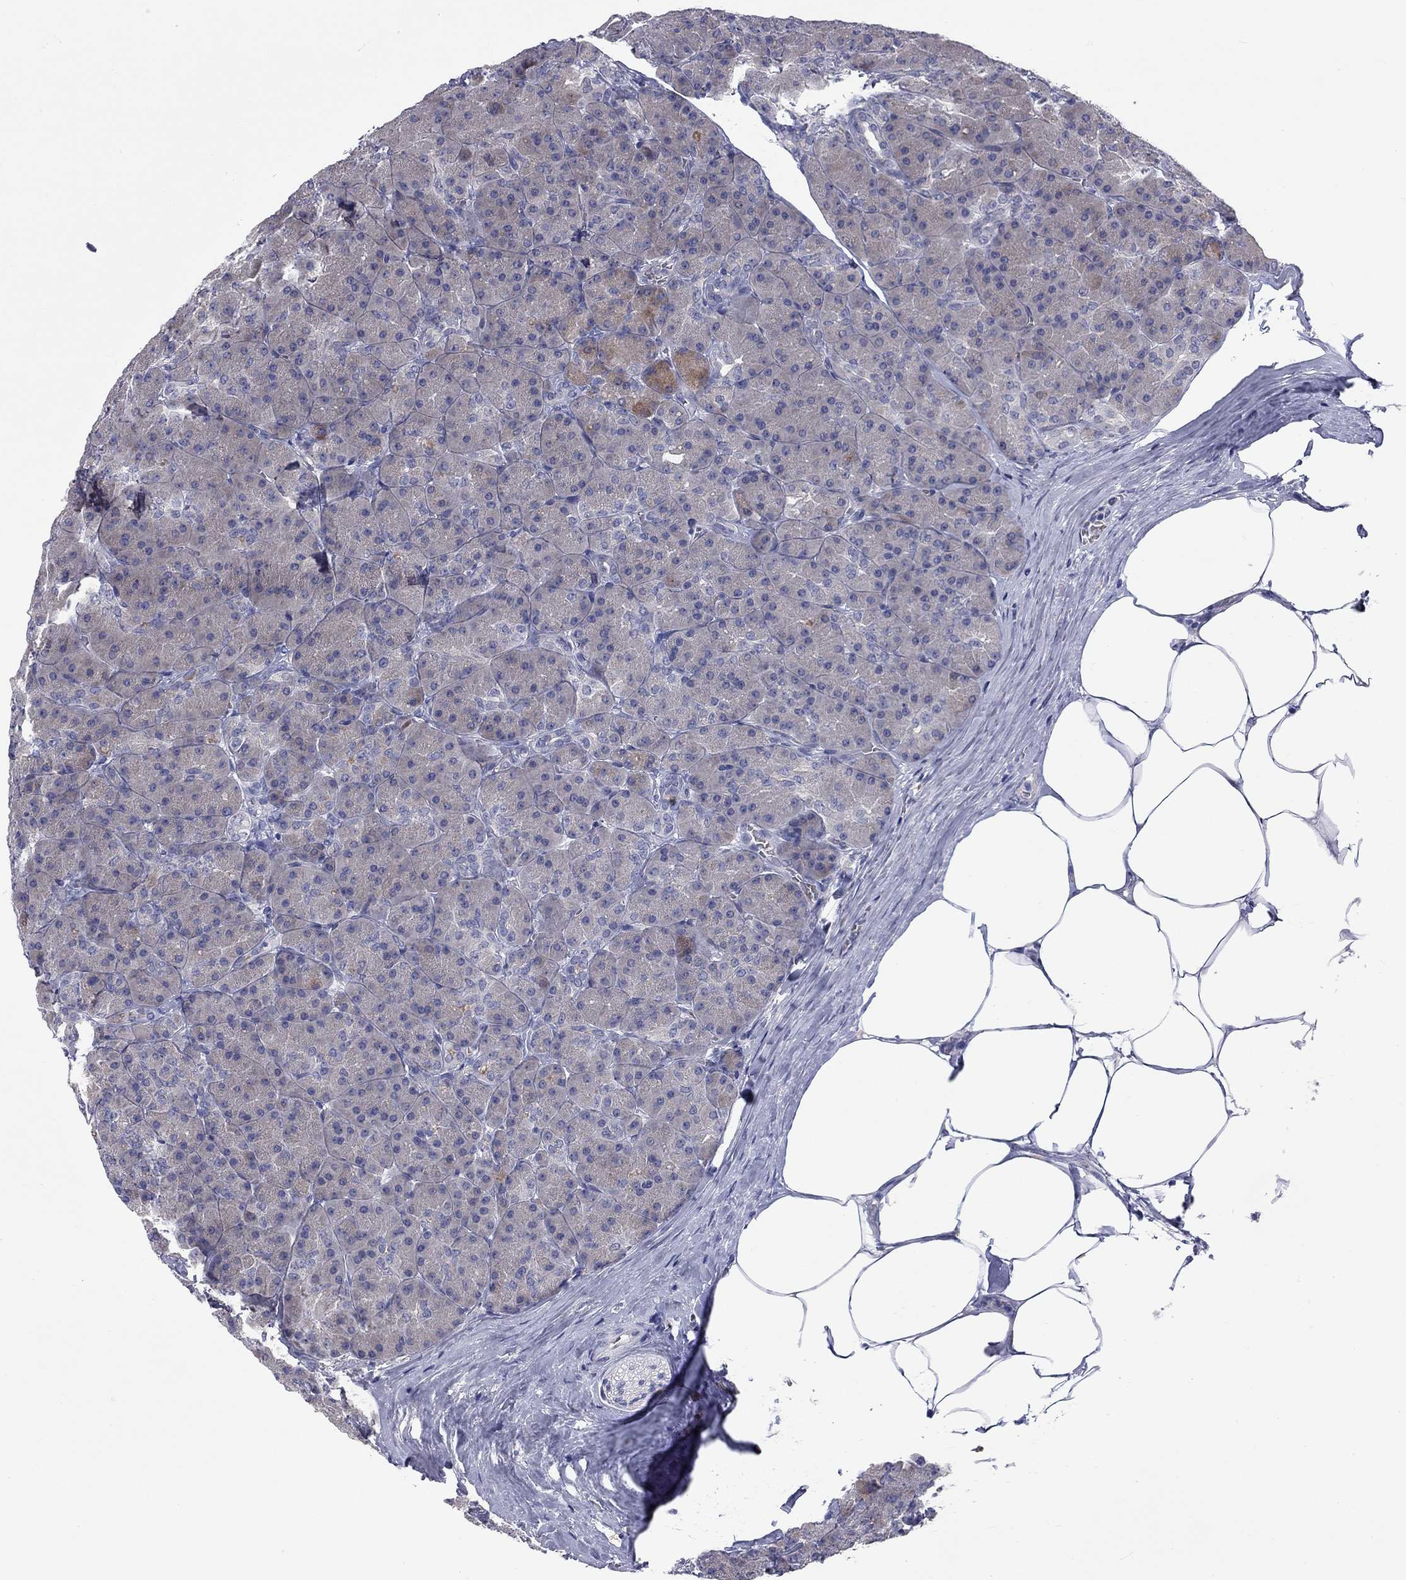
{"staining": {"intensity": "moderate", "quantity": "<25%", "location": "cytoplasmic/membranous"}, "tissue": "pancreas", "cell_type": "Exocrine glandular cells", "image_type": "normal", "snomed": [{"axis": "morphology", "description": "Normal tissue, NOS"}, {"axis": "topography", "description": "Pancreas"}], "caption": "An immunohistochemistry image of normal tissue is shown. Protein staining in brown shows moderate cytoplasmic/membranous positivity in pancreas within exocrine glandular cells.", "gene": "UNC119B", "patient": {"sex": "male", "age": 57}}